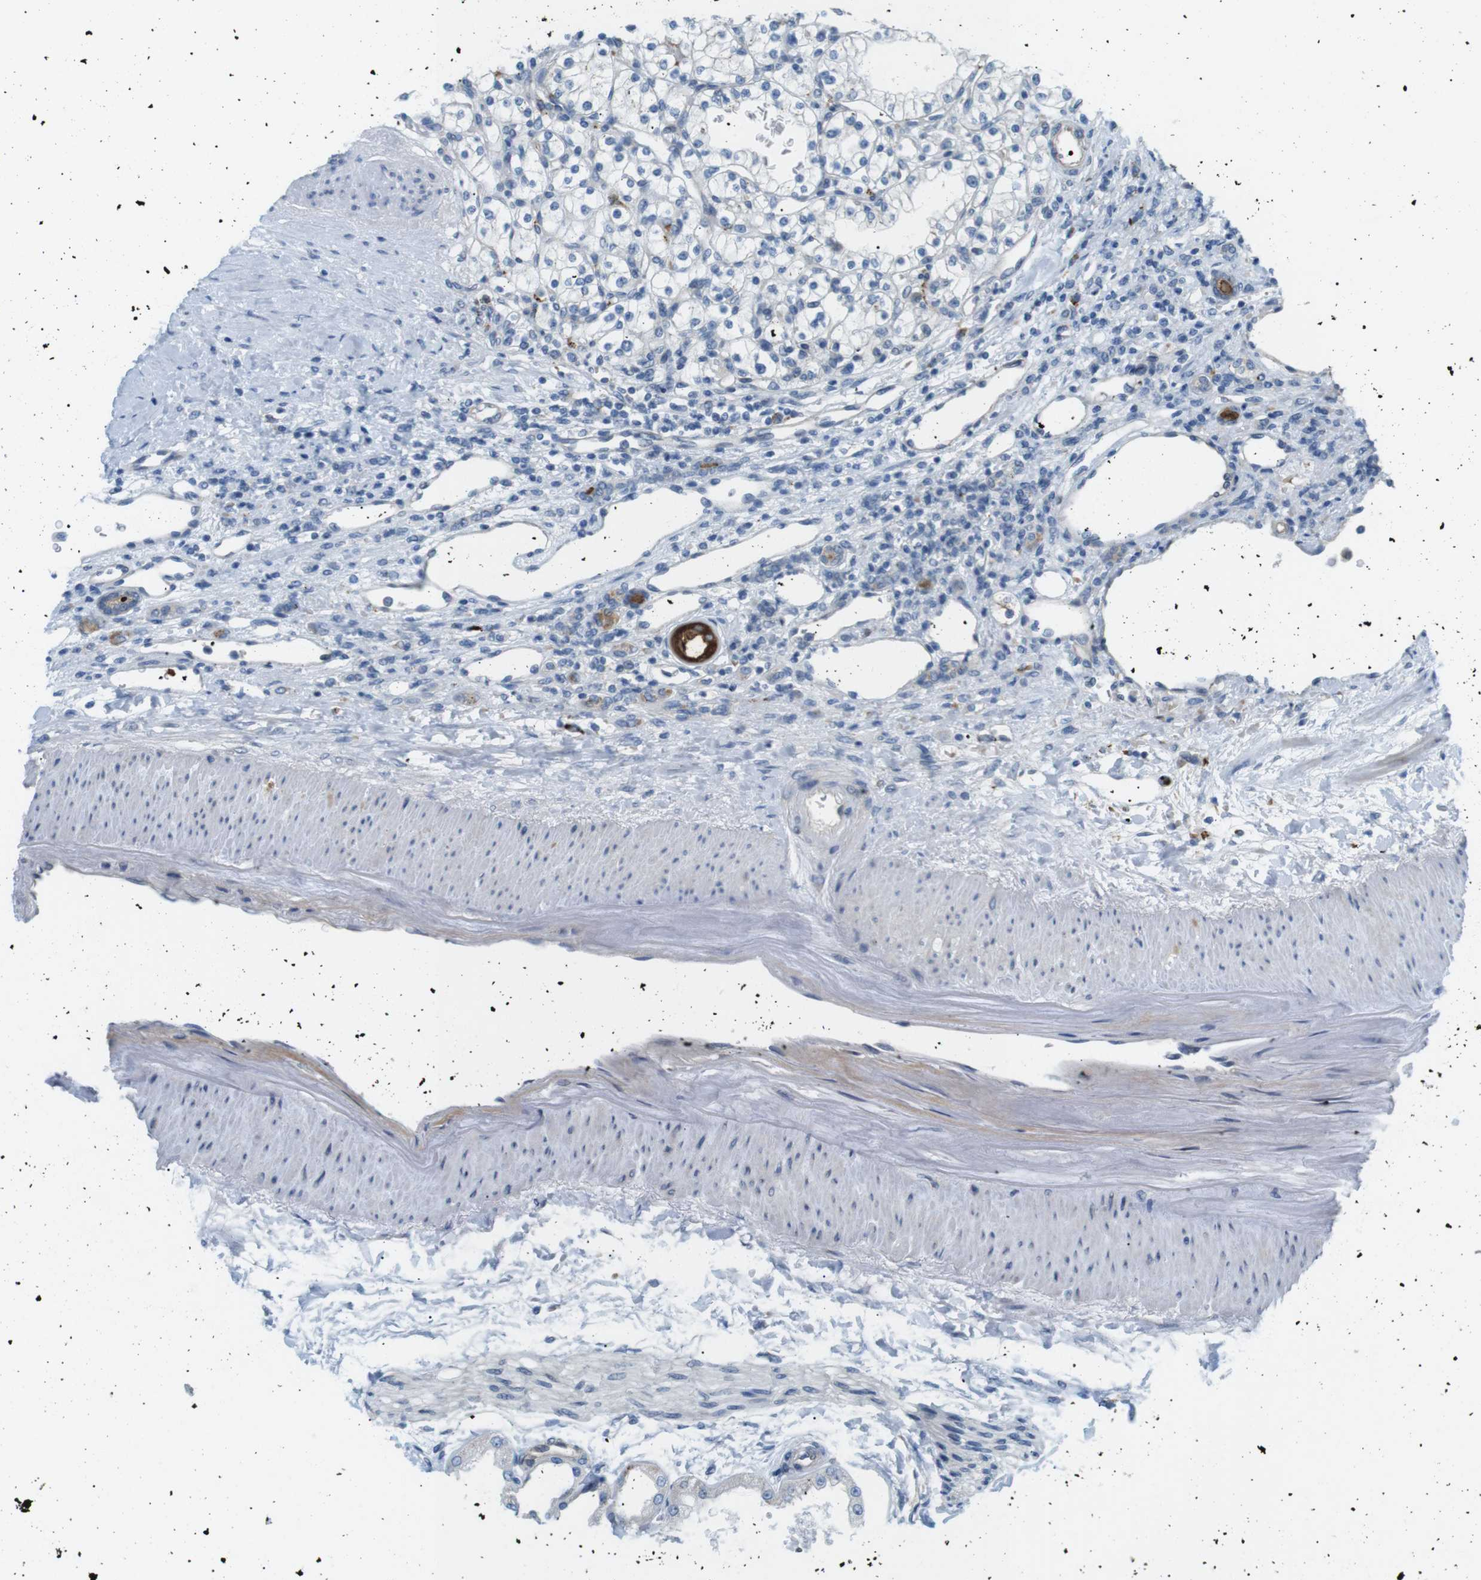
{"staining": {"intensity": "negative", "quantity": "none", "location": "none"}, "tissue": "renal cancer", "cell_type": "Tumor cells", "image_type": "cancer", "snomed": [{"axis": "morphology", "description": "Normal tissue, NOS"}, {"axis": "morphology", "description": "Adenocarcinoma, NOS"}, {"axis": "topography", "description": "Kidney"}], "caption": "DAB immunohistochemical staining of human renal cancer (adenocarcinoma) shows no significant expression in tumor cells. (Stains: DAB IHC with hematoxylin counter stain, Microscopy: brightfield microscopy at high magnification).", "gene": "B4GALNT2", "patient": {"sex": "female", "age": 55}}